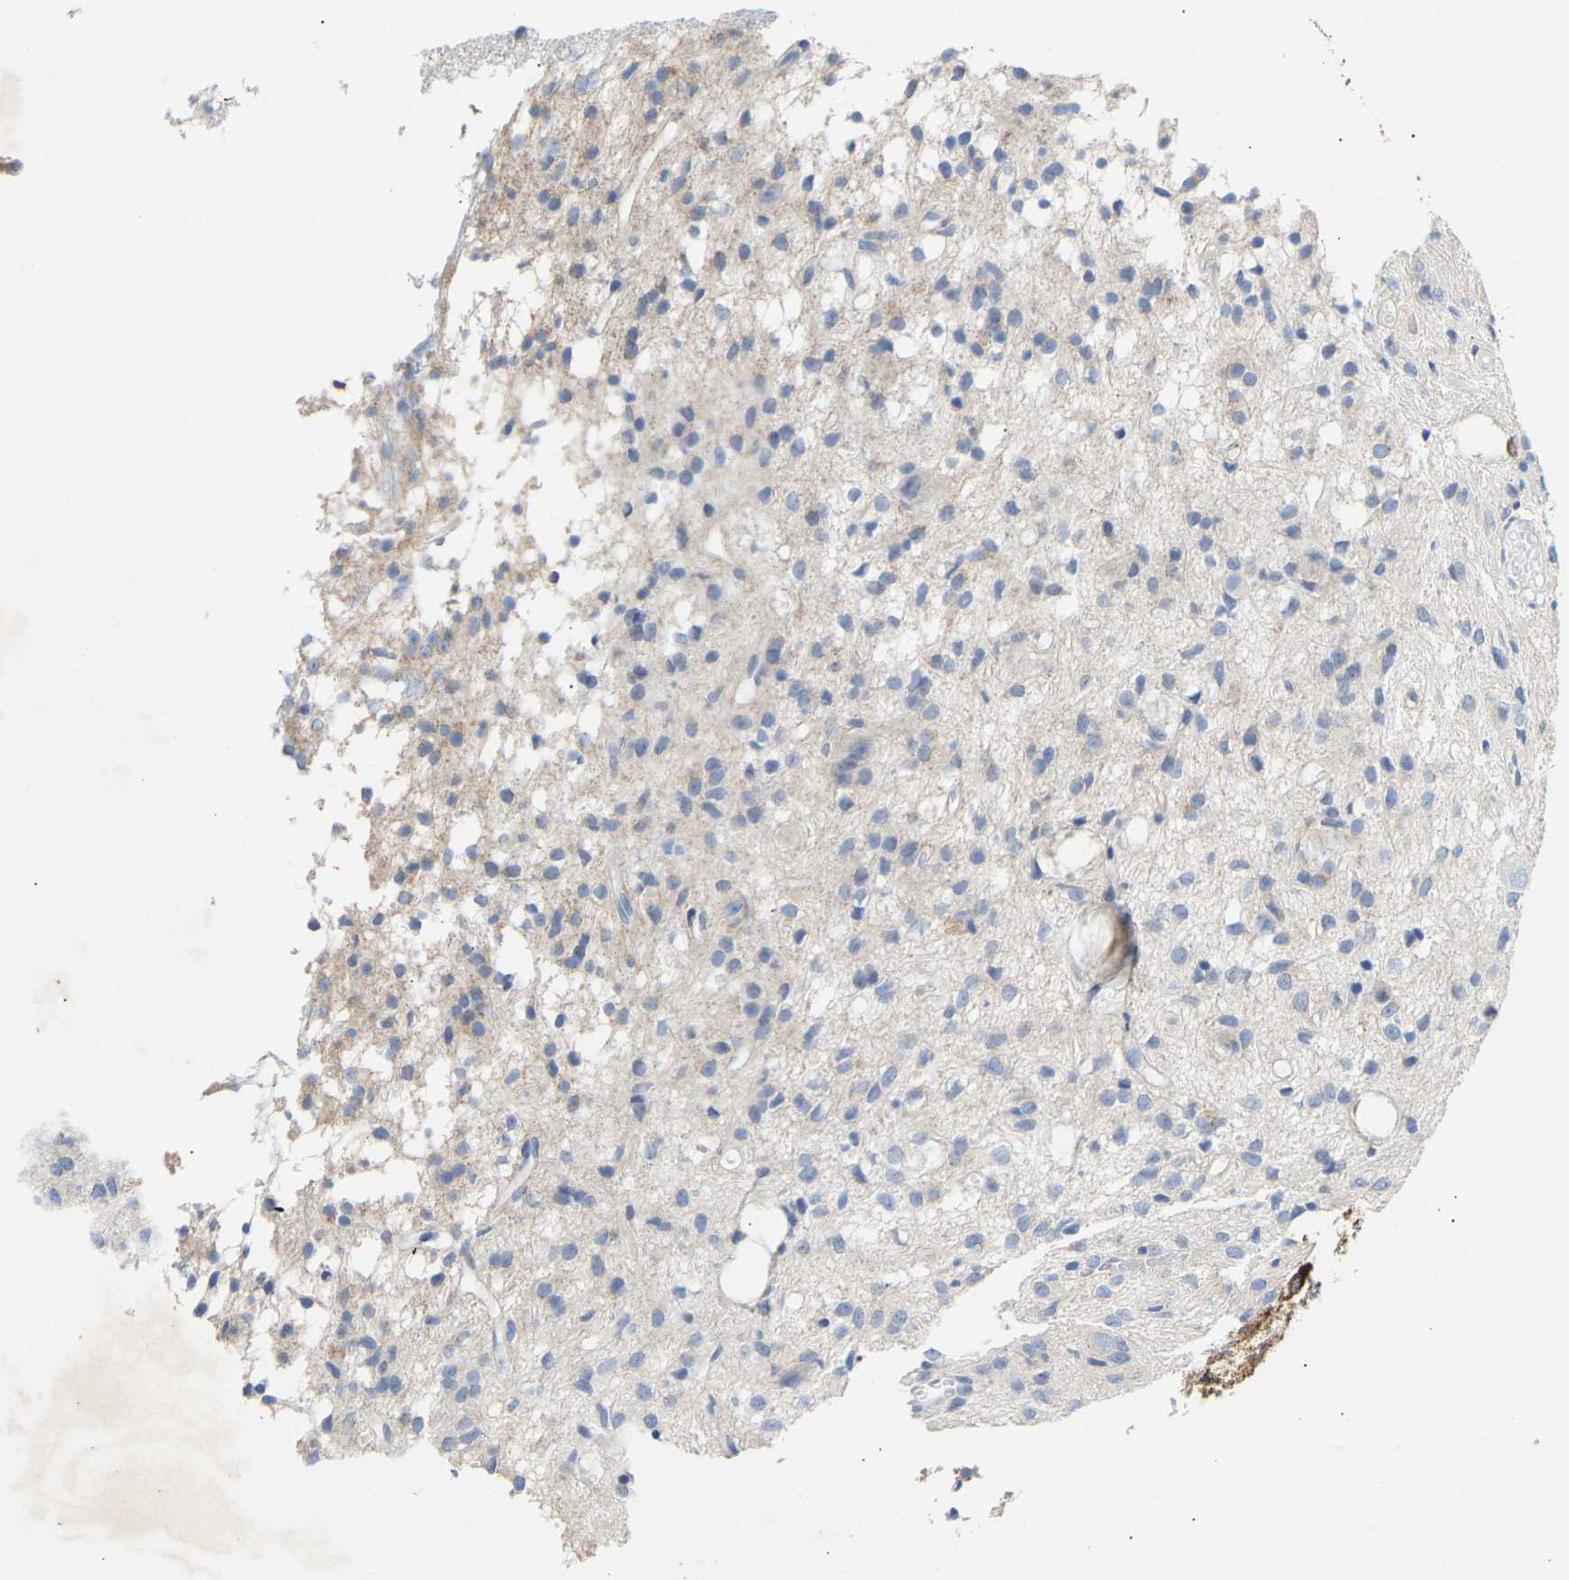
{"staining": {"intensity": "negative", "quantity": "none", "location": "none"}, "tissue": "glioma", "cell_type": "Tumor cells", "image_type": "cancer", "snomed": [{"axis": "morphology", "description": "Glioma, malignant, High grade"}, {"axis": "topography", "description": "Brain"}], "caption": "The micrograph demonstrates no staining of tumor cells in high-grade glioma (malignant).", "gene": "PEX1", "patient": {"sex": "female", "age": 59}}